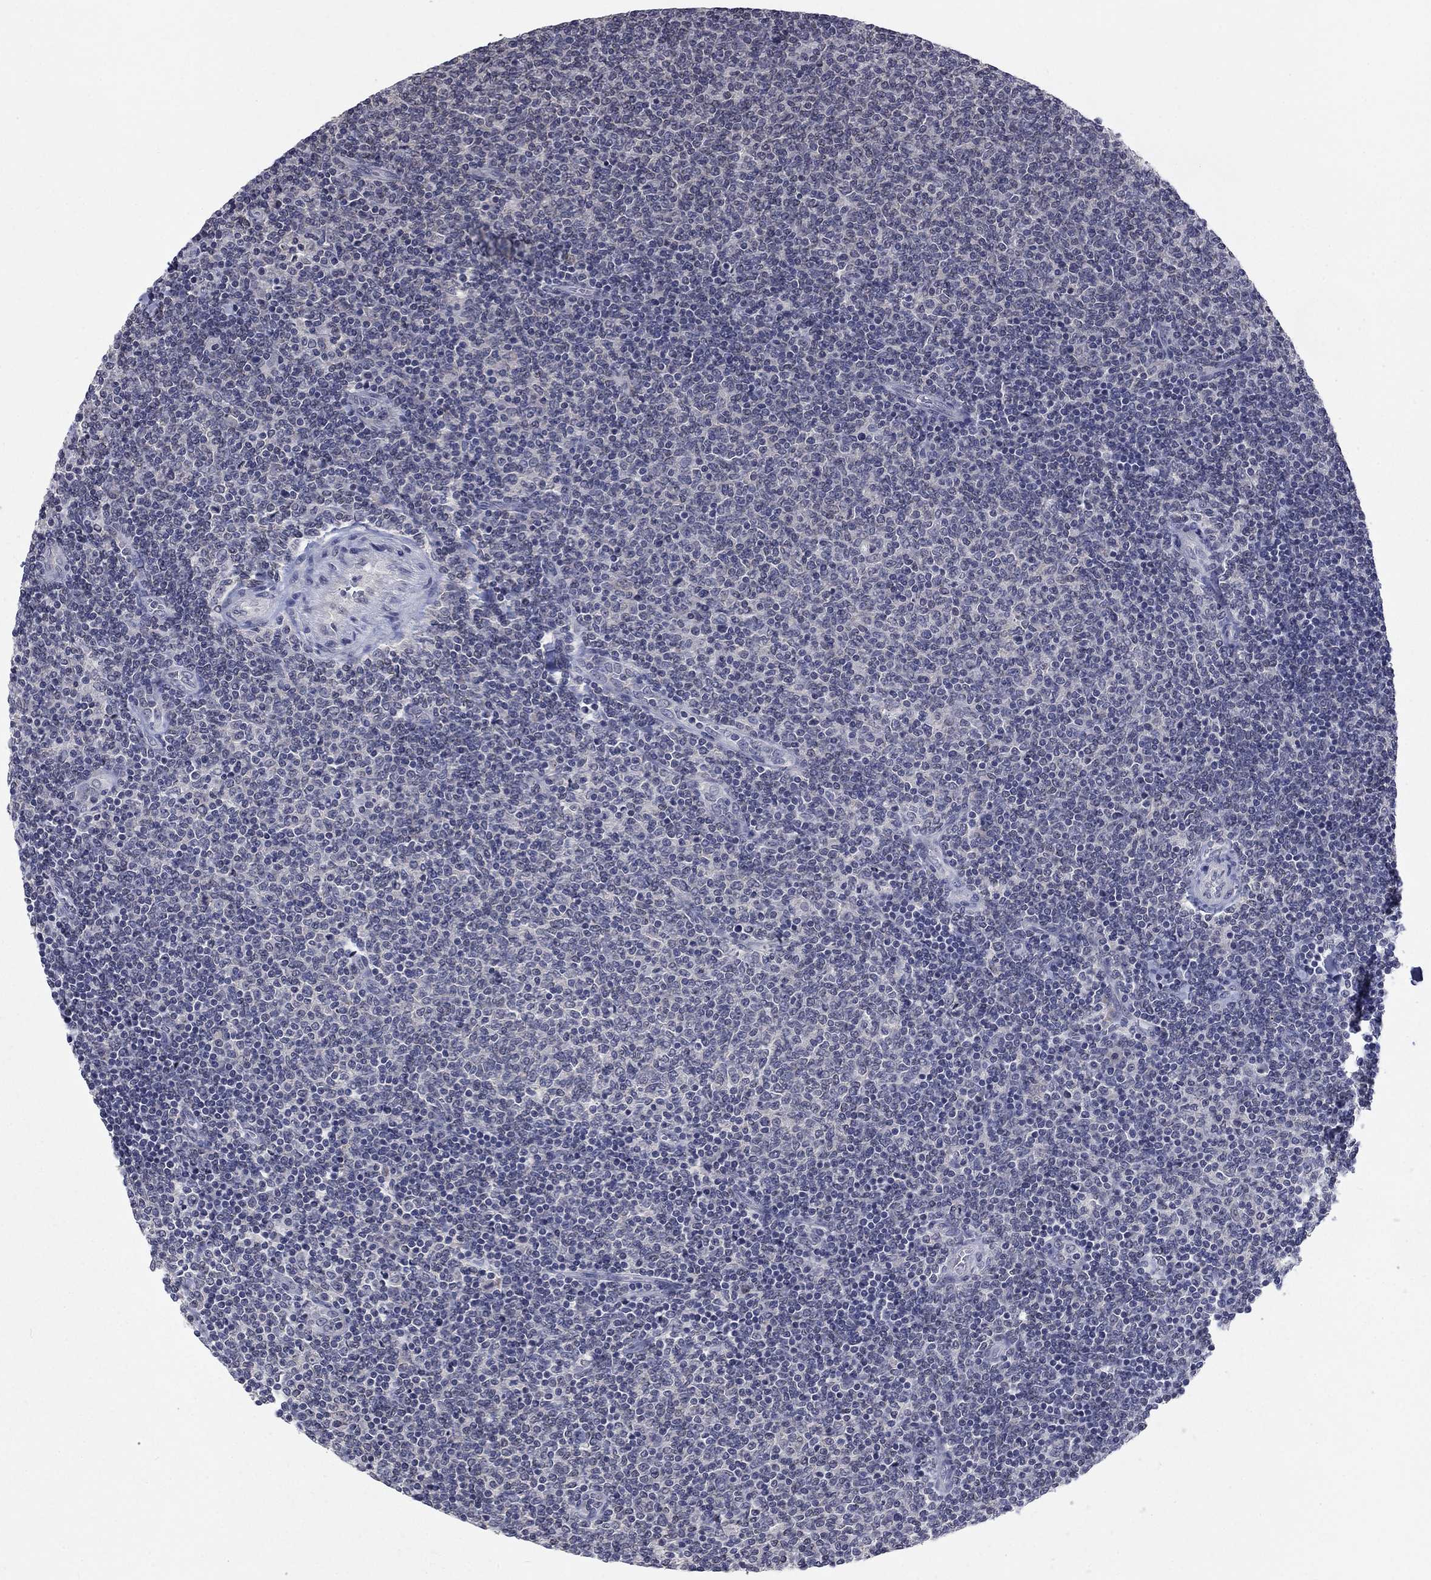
{"staining": {"intensity": "negative", "quantity": "none", "location": "none"}, "tissue": "lymphoma", "cell_type": "Tumor cells", "image_type": "cancer", "snomed": [{"axis": "morphology", "description": "Malignant lymphoma, non-Hodgkin's type, Low grade"}, {"axis": "topography", "description": "Lymph node"}], "caption": "Image shows no protein positivity in tumor cells of lymphoma tissue. (DAB (3,3'-diaminobenzidine) immunohistochemistry, high magnification).", "gene": "SPATA33", "patient": {"sex": "male", "age": 52}}